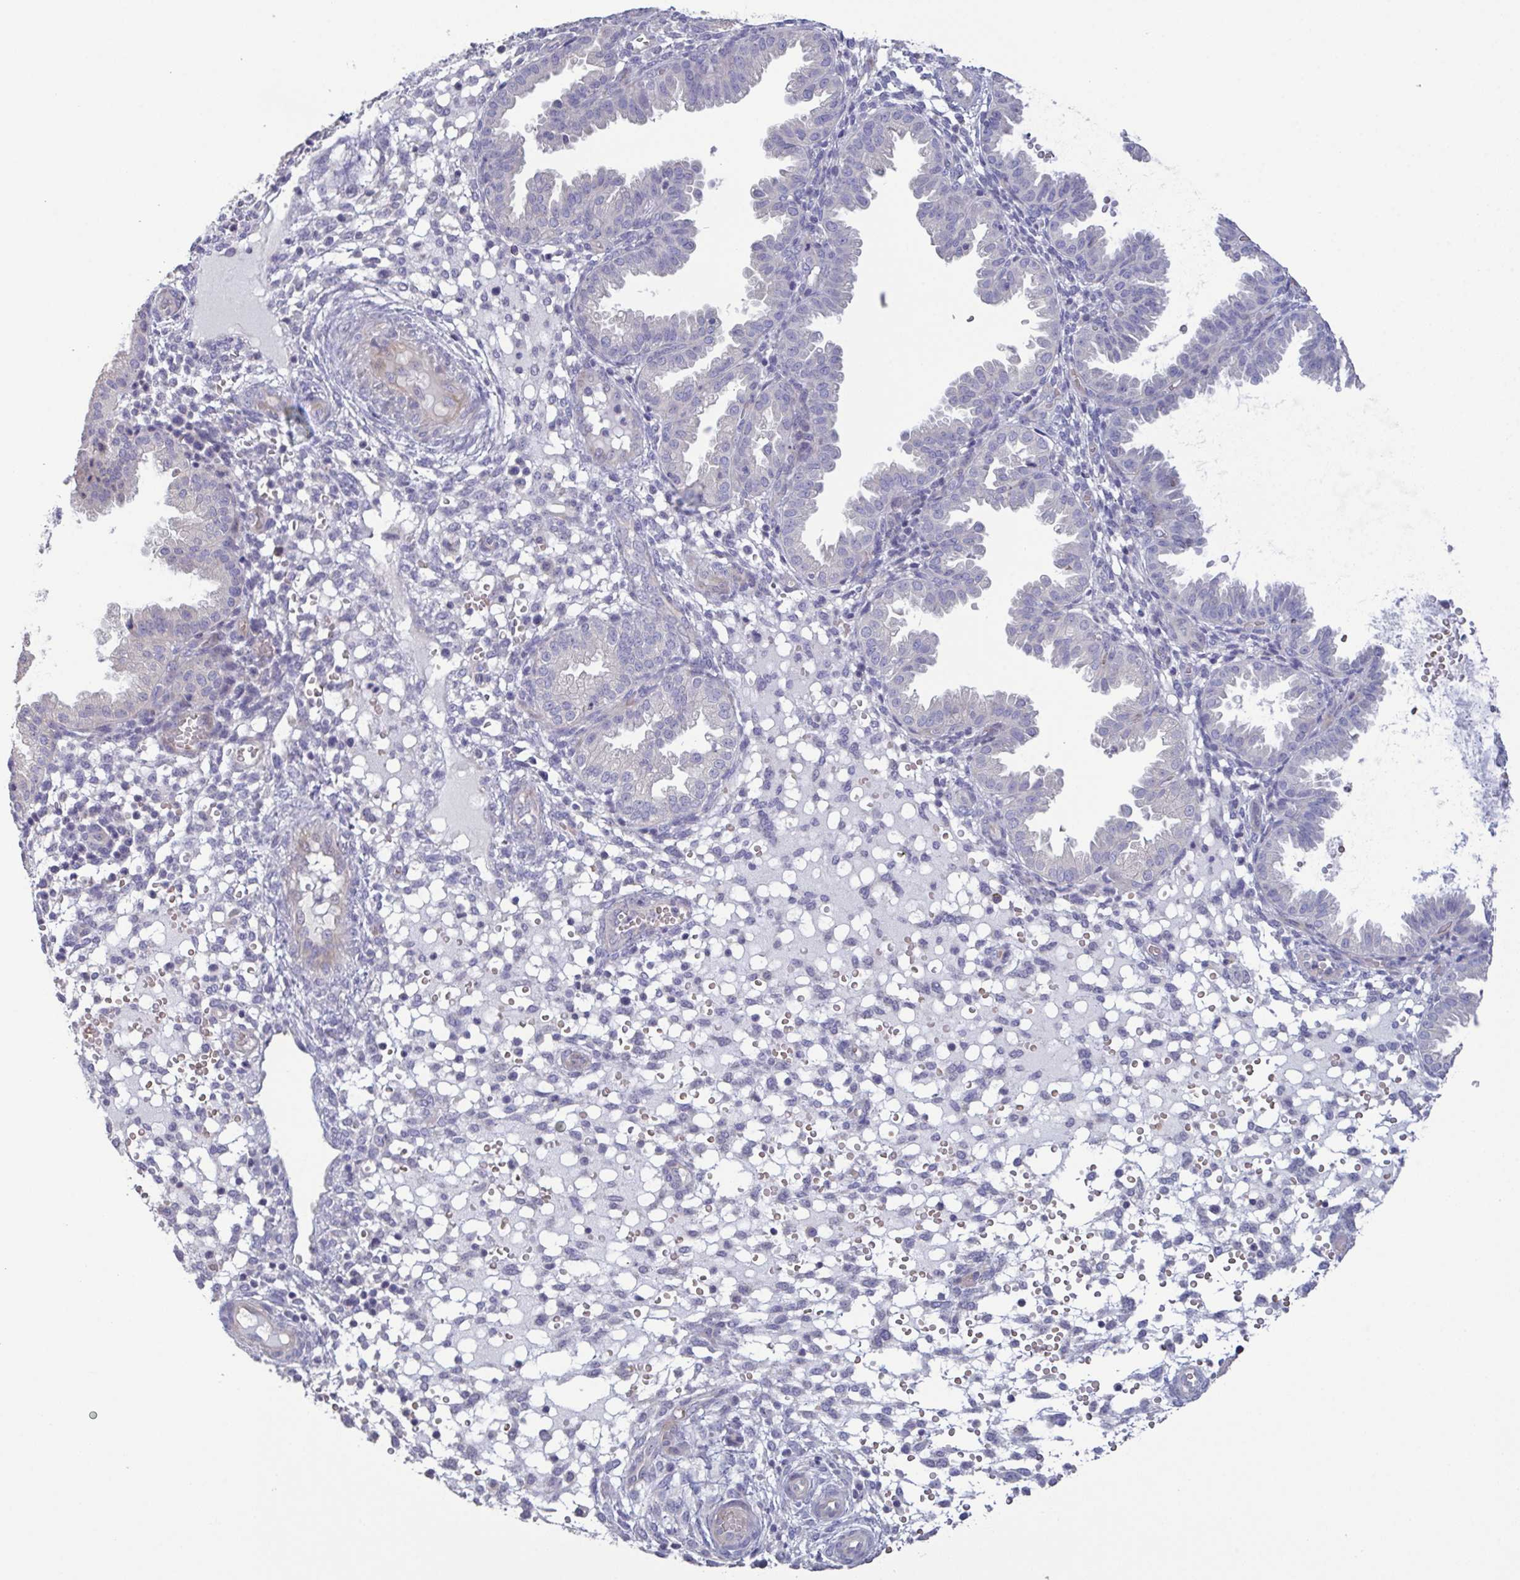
{"staining": {"intensity": "negative", "quantity": "none", "location": "none"}, "tissue": "endometrium", "cell_type": "Cells in endometrial stroma", "image_type": "normal", "snomed": [{"axis": "morphology", "description": "Normal tissue, NOS"}, {"axis": "topography", "description": "Endometrium"}], "caption": "The photomicrograph demonstrates no staining of cells in endometrial stroma in normal endometrium. (IHC, brightfield microscopy, high magnification).", "gene": "GLDC", "patient": {"sex": "female", "age": 33}}